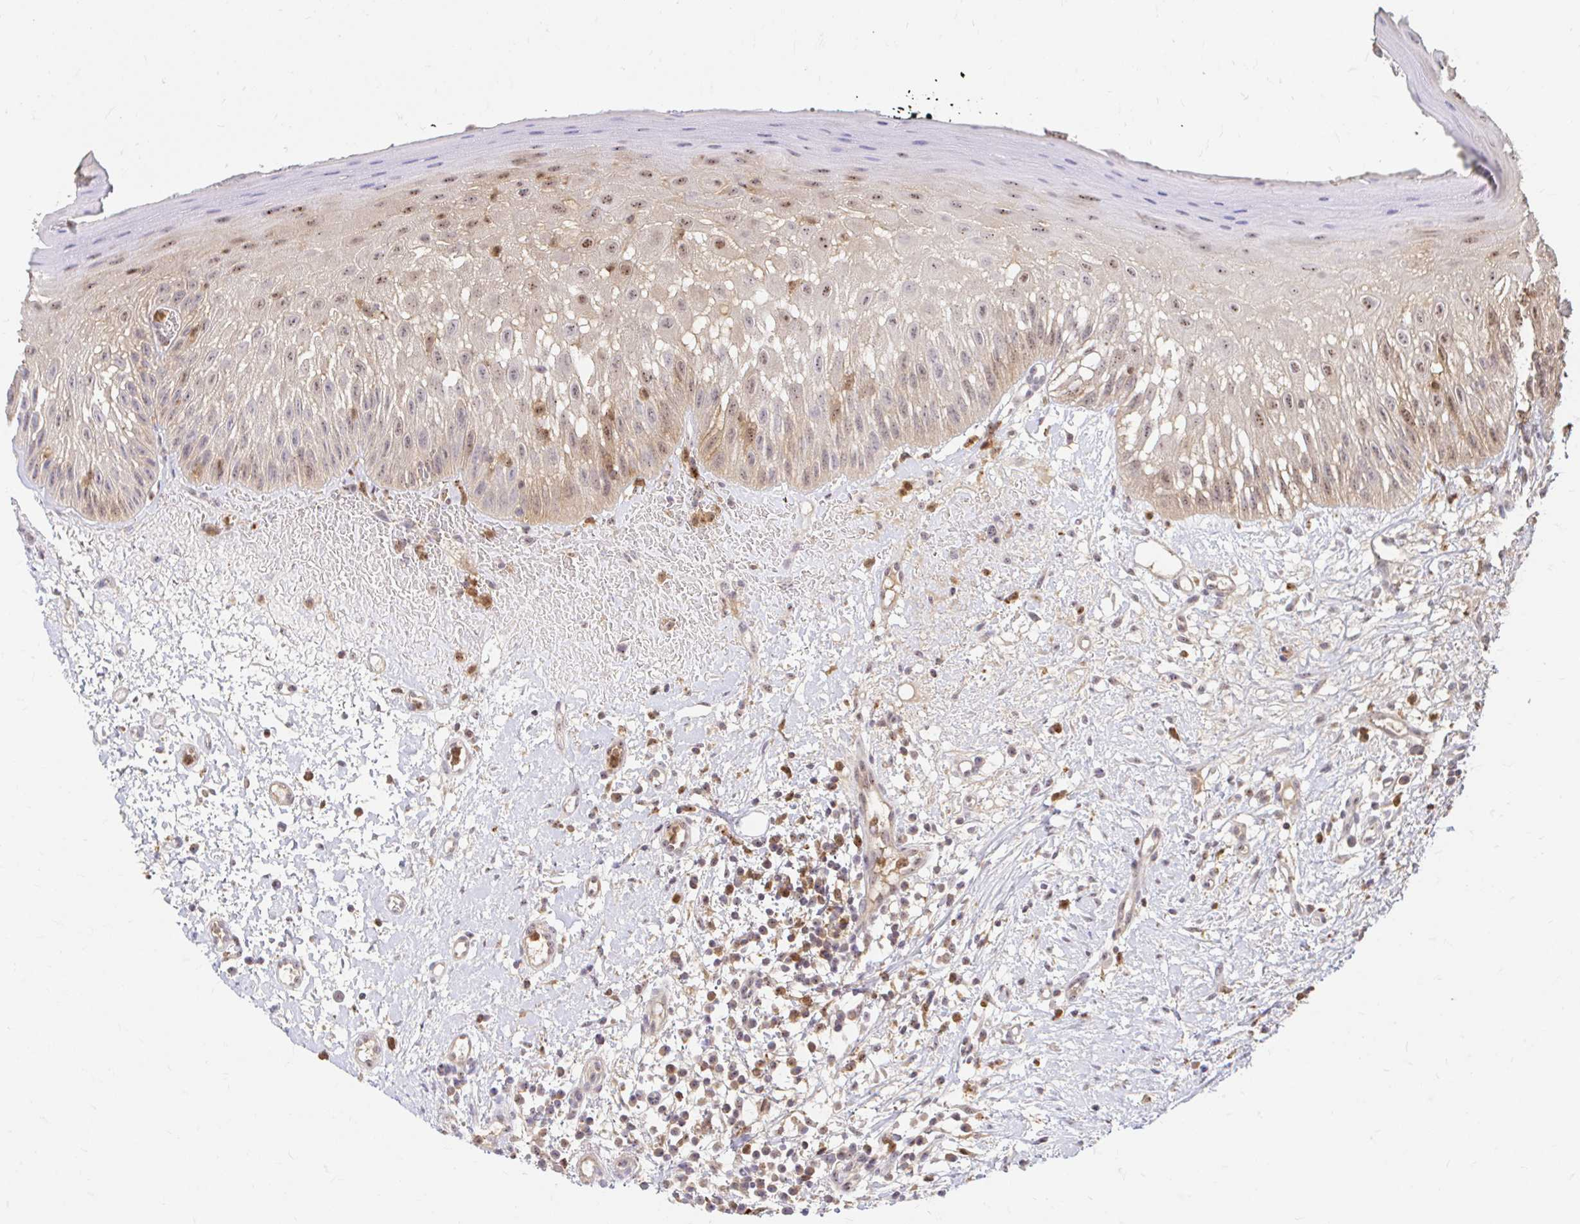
{"staining": {"intensity": "weak", "quantity": "25%-75%", "location": "cytoplasmic/membranous,nuclear"}, "tissue": "oral mucosa", "cell_type": "Squamous epithelial cells", "image_type": "normal", "snomed": [{"axis": "morphology", "description": "Normal tissue, NOS"}, {"axis": "topography", "description": "Oral tissue"}, {"axis": "topography", "description": "Tounge, NOS"}], "caption": "Brown immunohistochemical staining in unremarkable oral mucosa shows weak cytoplasmic/membranous,nuclear expression in about 25%-75% of squamous epithelial cells. Ihc stains the protein in brown and the nuclei are stained blue.", "gene": "PYCARD", "patient": {"sex": "male", "age": 83}}